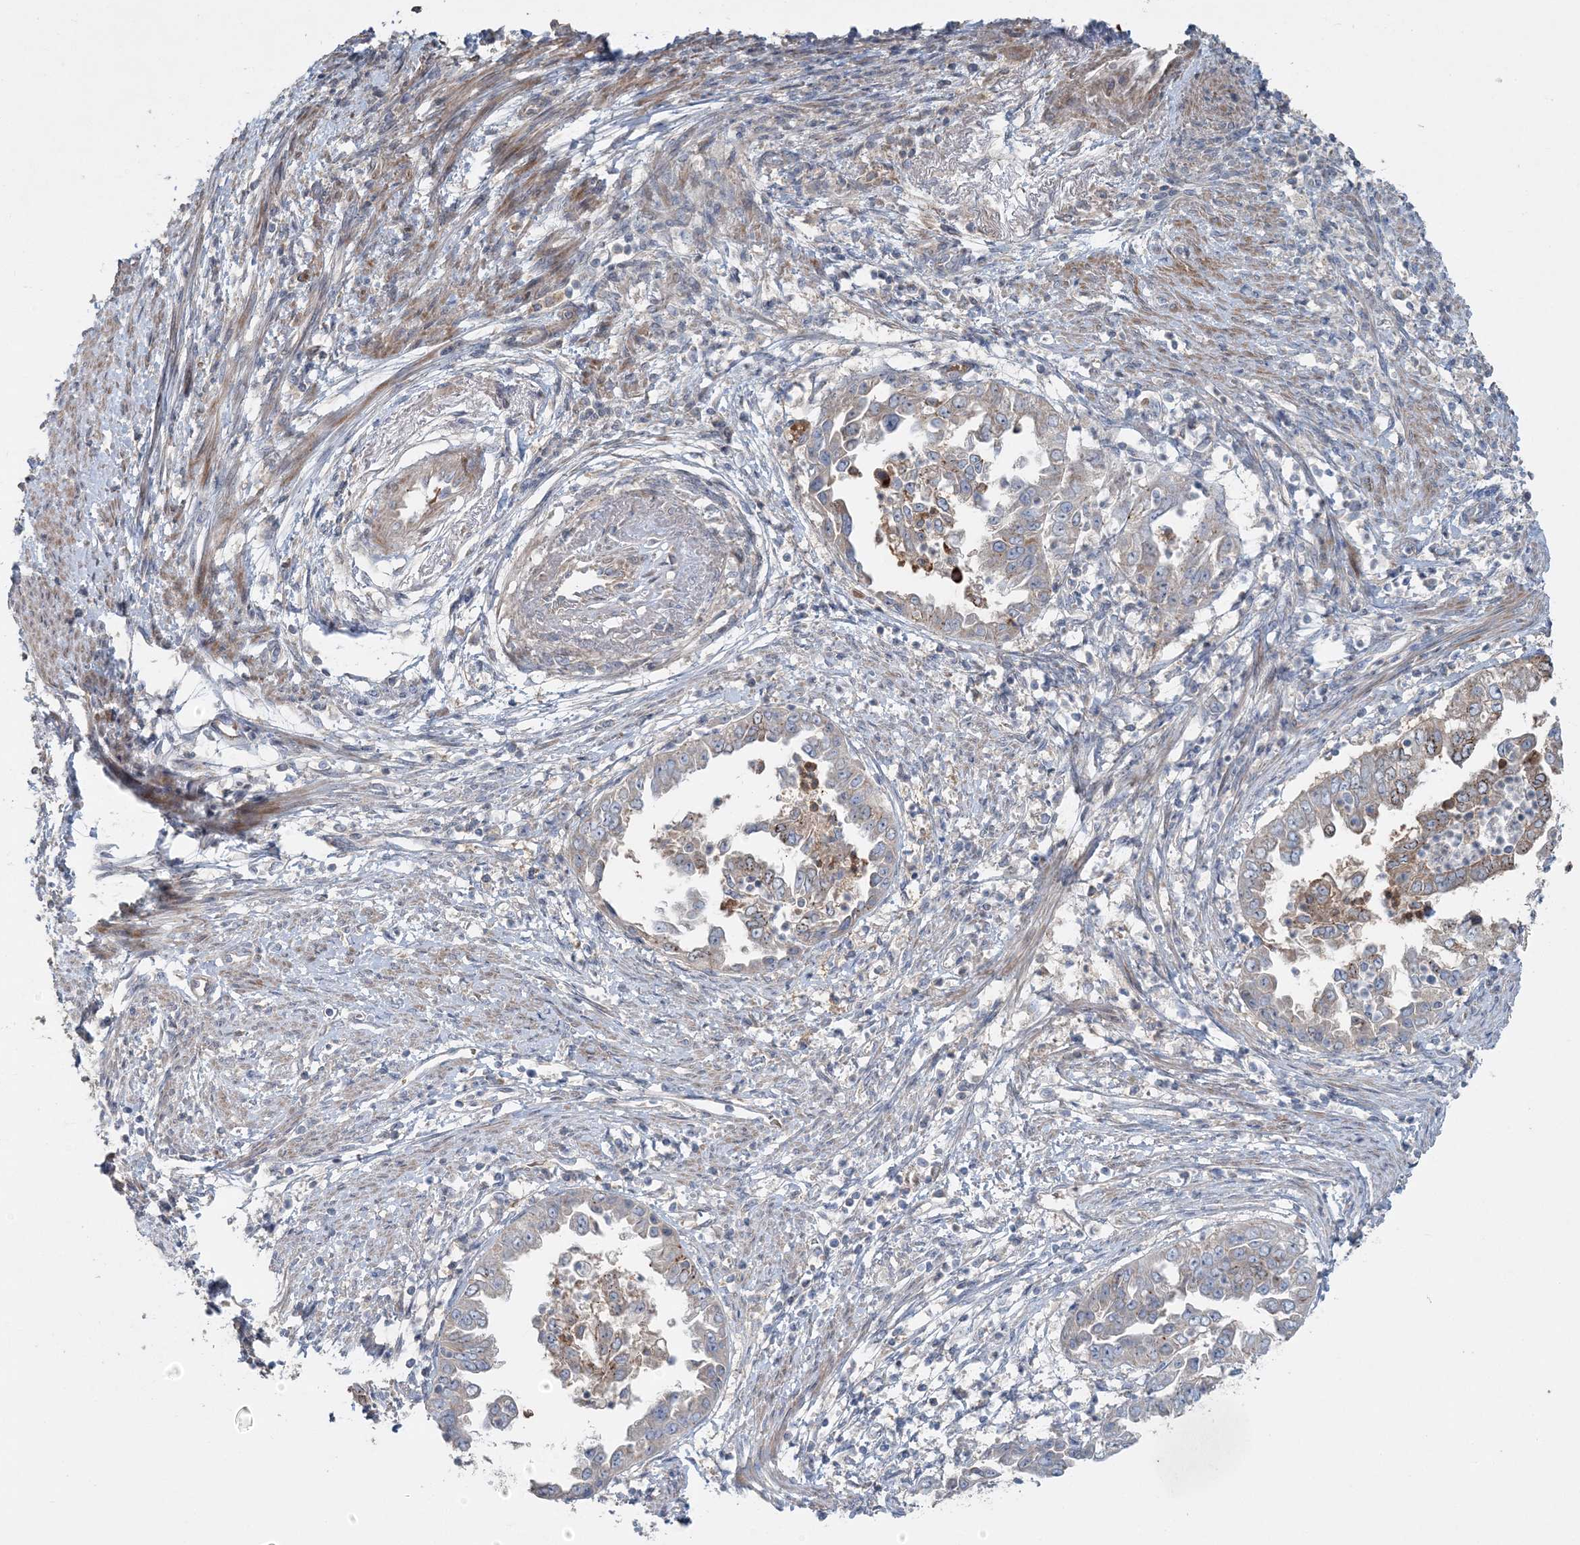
{"staining": {"intensity": "negative", "quantity": "none", "location": "none"}, "tissue": "endometrial cancer", "cell_type": "Tumor cells", "image_type": "cancer", "snomed": [{"axis": "morphology", "description": "Adenocarcinoma, NOS"}, {"axis": "topography", "description": "Endometrium"}], "caption": "A photomicrograph of endometrial cancer stained for a protein displays no brown staining in tumor cells. (Brightfield microscopy of DAB immunohistochemistry (IHC) at high magnification).", "gene": "SLC4A10", "patient": {"sex": "female", "age": 85}}